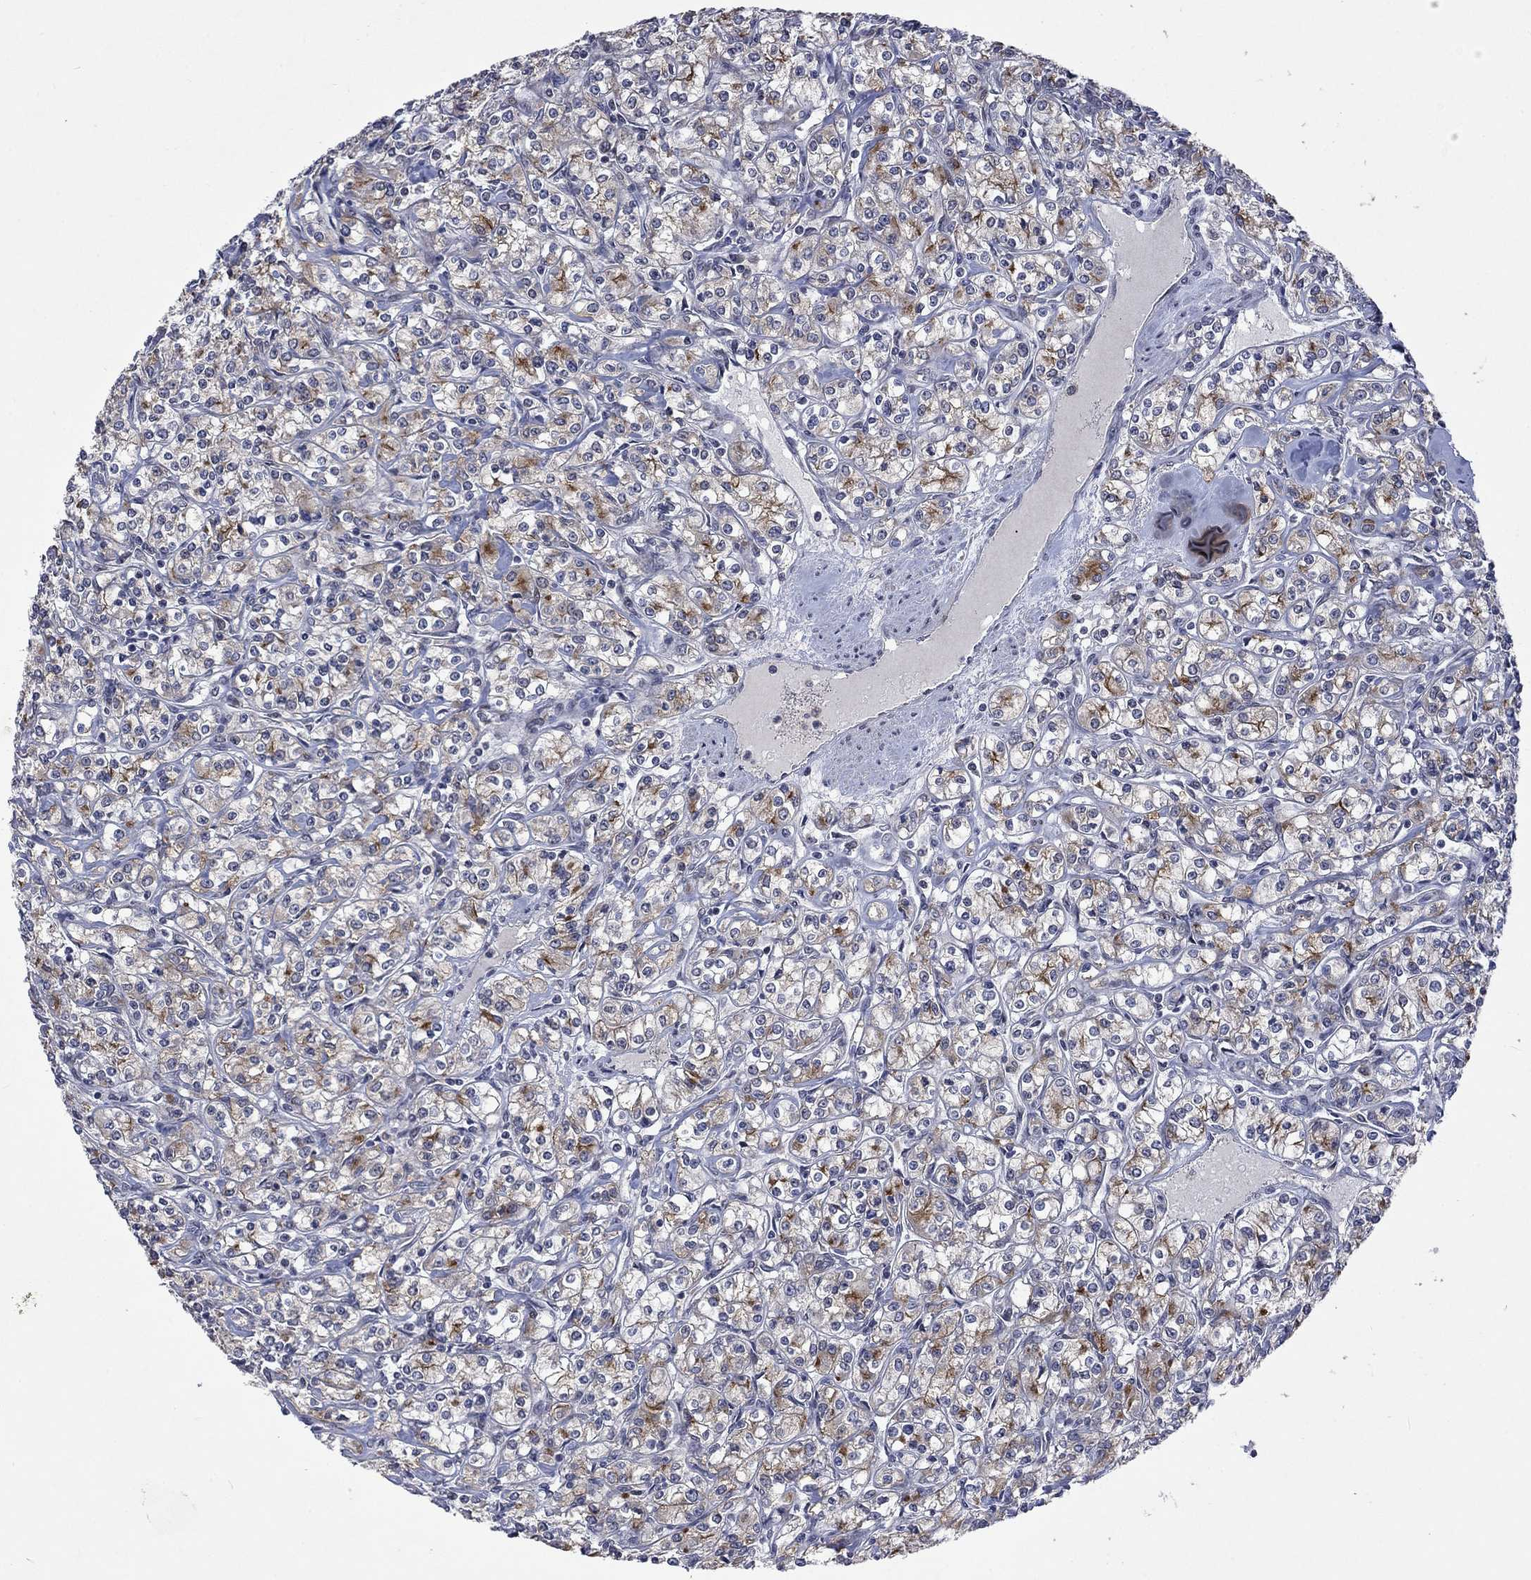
{"staining": {"intensity": "moderate", "quantity": "<25%", "location": "cytoplasmic/membranous"}, "tissue": "renal cancer", "cell_type": "Tumor cells", "image_type": "cancer", "snomed": [{"axis": "morphology", "description": "Adenocarcinoma, NOS"}, {"axis": "topography", "description": "Kidney"}], "caption": "IHC photomicrograph of renal adenocarcinoma stained for a protein (brown), which exhibits low levels of moderate cytoplasmic/membranous positivity in approximately <25% of tumor cells.", "gene": "PPP1R9A", "patient": {"sex": "male", "age": 77}}